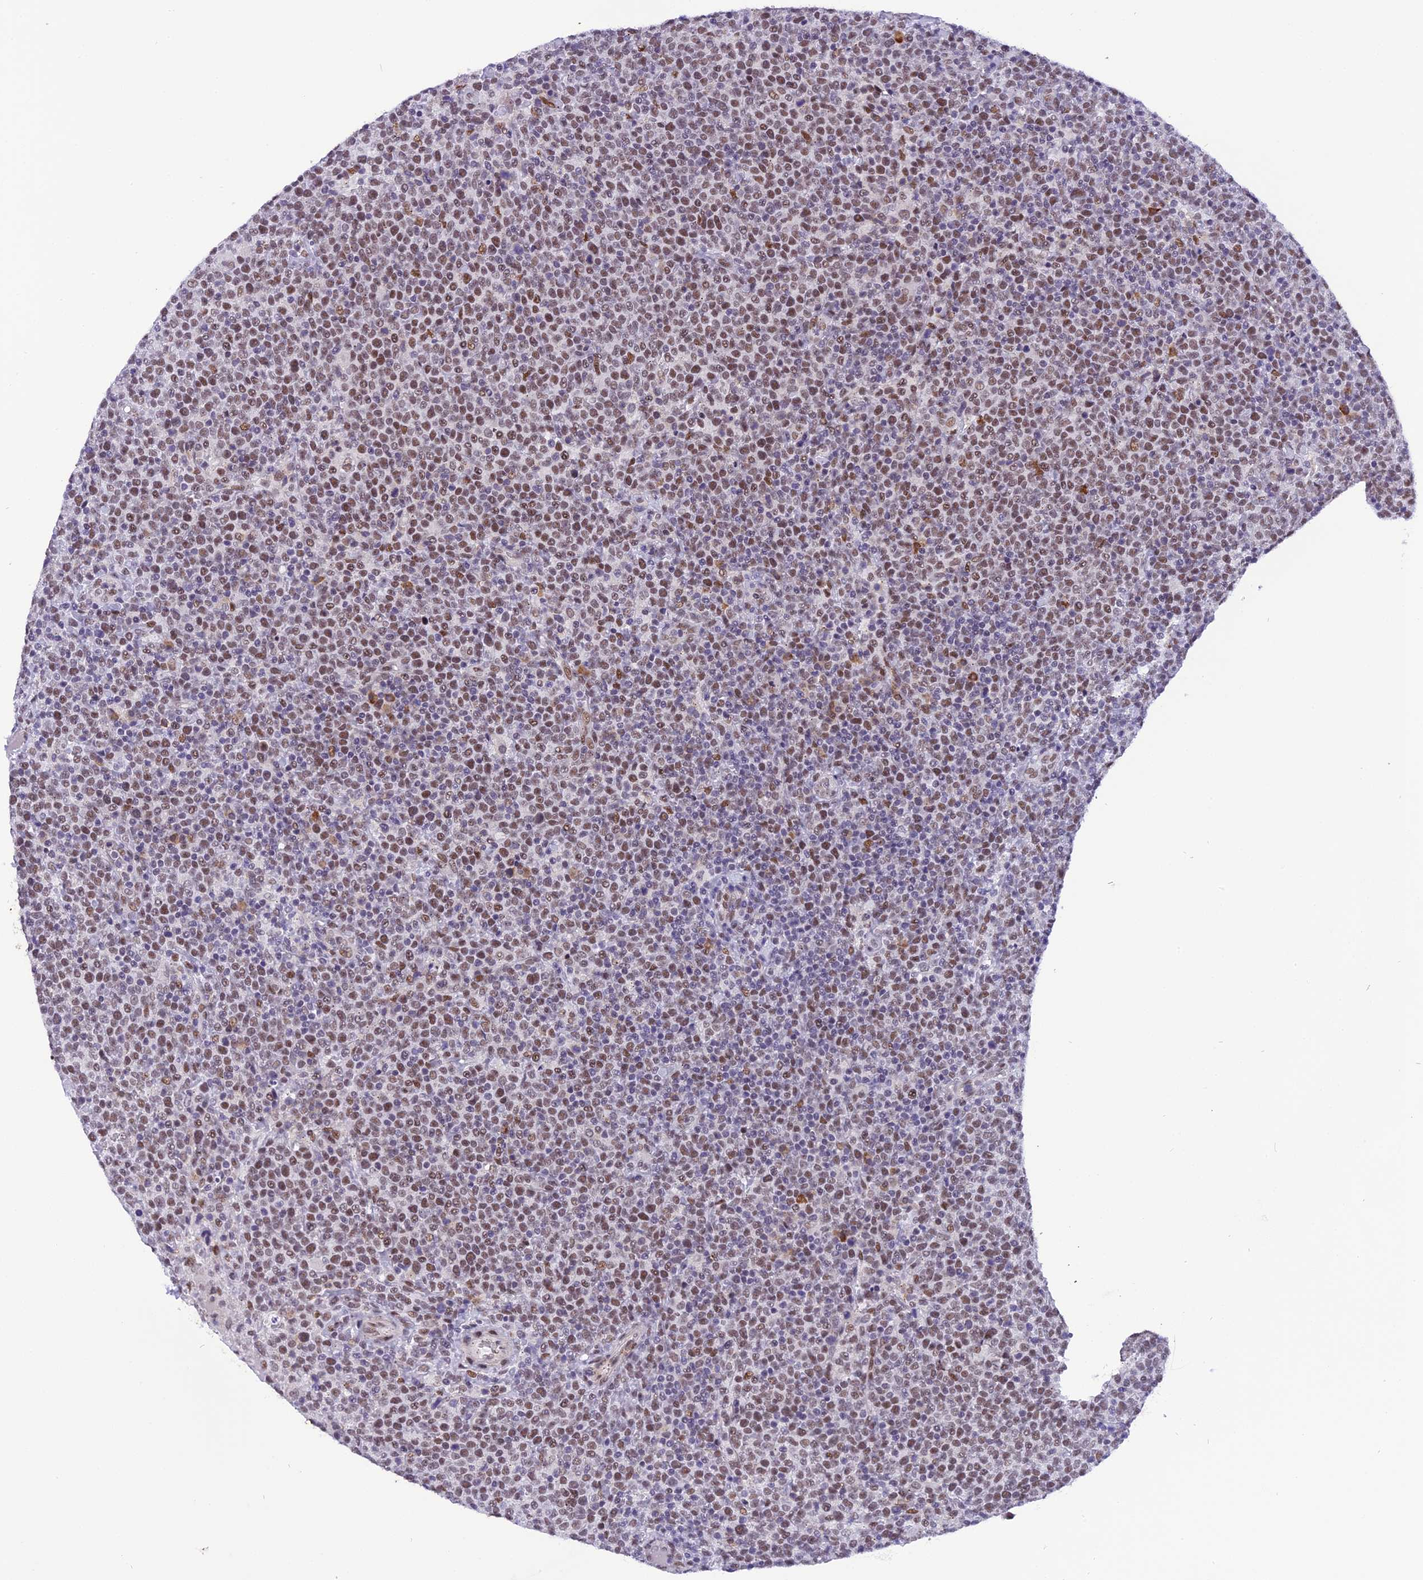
{"staining": {"intensity": "moderate", "quantity": "25%-75%", "location": "nuclear"}, "tissue": "lymphoma", "cell_type": "Tumor cells", "image_type": "cancer", "snomed": [{"axis": "morphology", "description": "Malignant lymphoma, non-Hodgkin's type, High grade"}, {"axis": "topography", "description": "Lymph node"}], "caption": "Immunohistochemical staining of human high-grade malignant lymphoma, non-Hodgkin's type reveals moderate nuclear protein expression in about 25%-75% of tumor cells.", "gene": "IRF2BP1", "patient": {"sex": "male", "age": 61}}